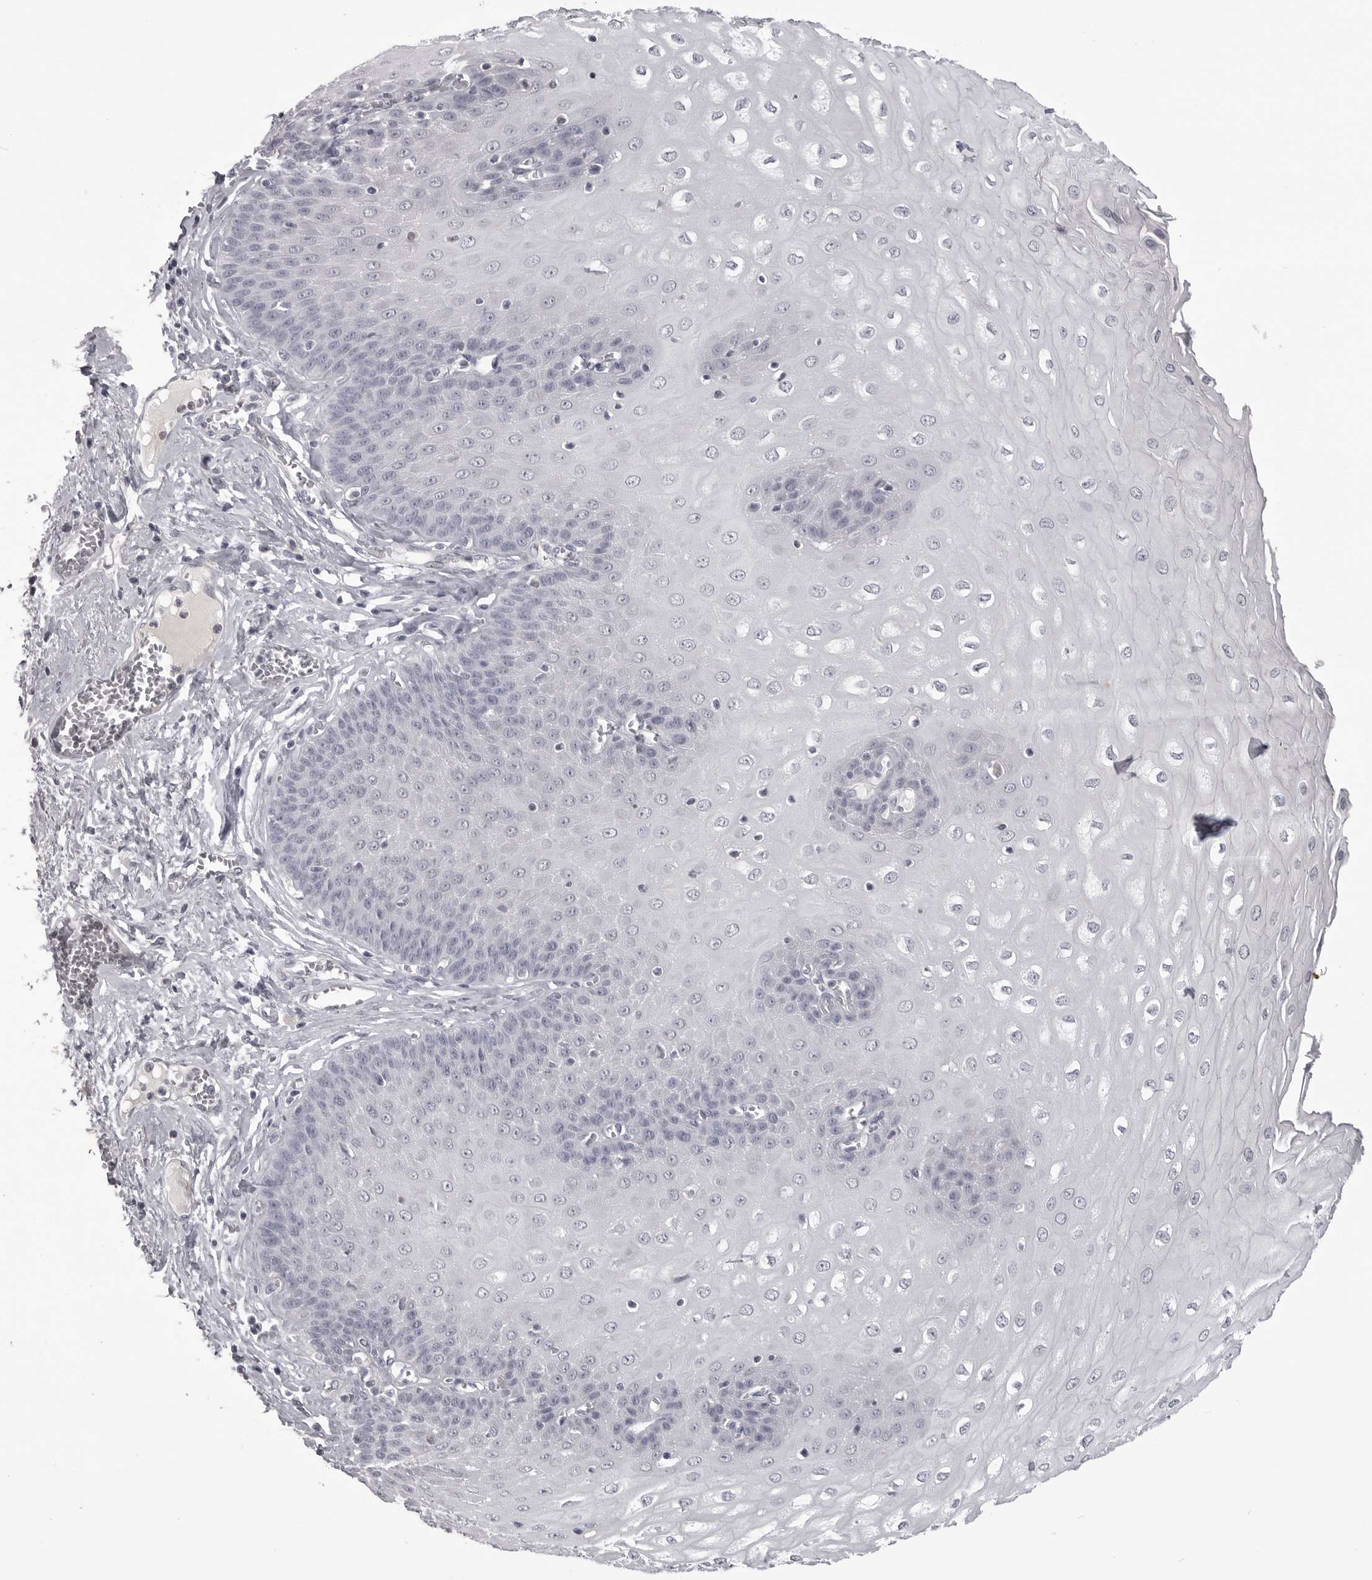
{"staining": {"intensity": "negative", "quantity": "none", "location": "none"}, "tissue": "esophagus", "cell_type": "Squamous epithelial cells", "image_type": "normal", "snomed": [{"axis": "morphology", "description": "Normal tissue, NOS"}, {"axis": "topography", "description": "Esophagus"}], "caption": "DAB (3,3'-diaminobenzidine) immunohistochemical staining of unremarkable esophagus exhibits no significant expression in squamous epithelial cells.", "gene": "TIMP1", "patient": {"sex": "male", "age": 60}}